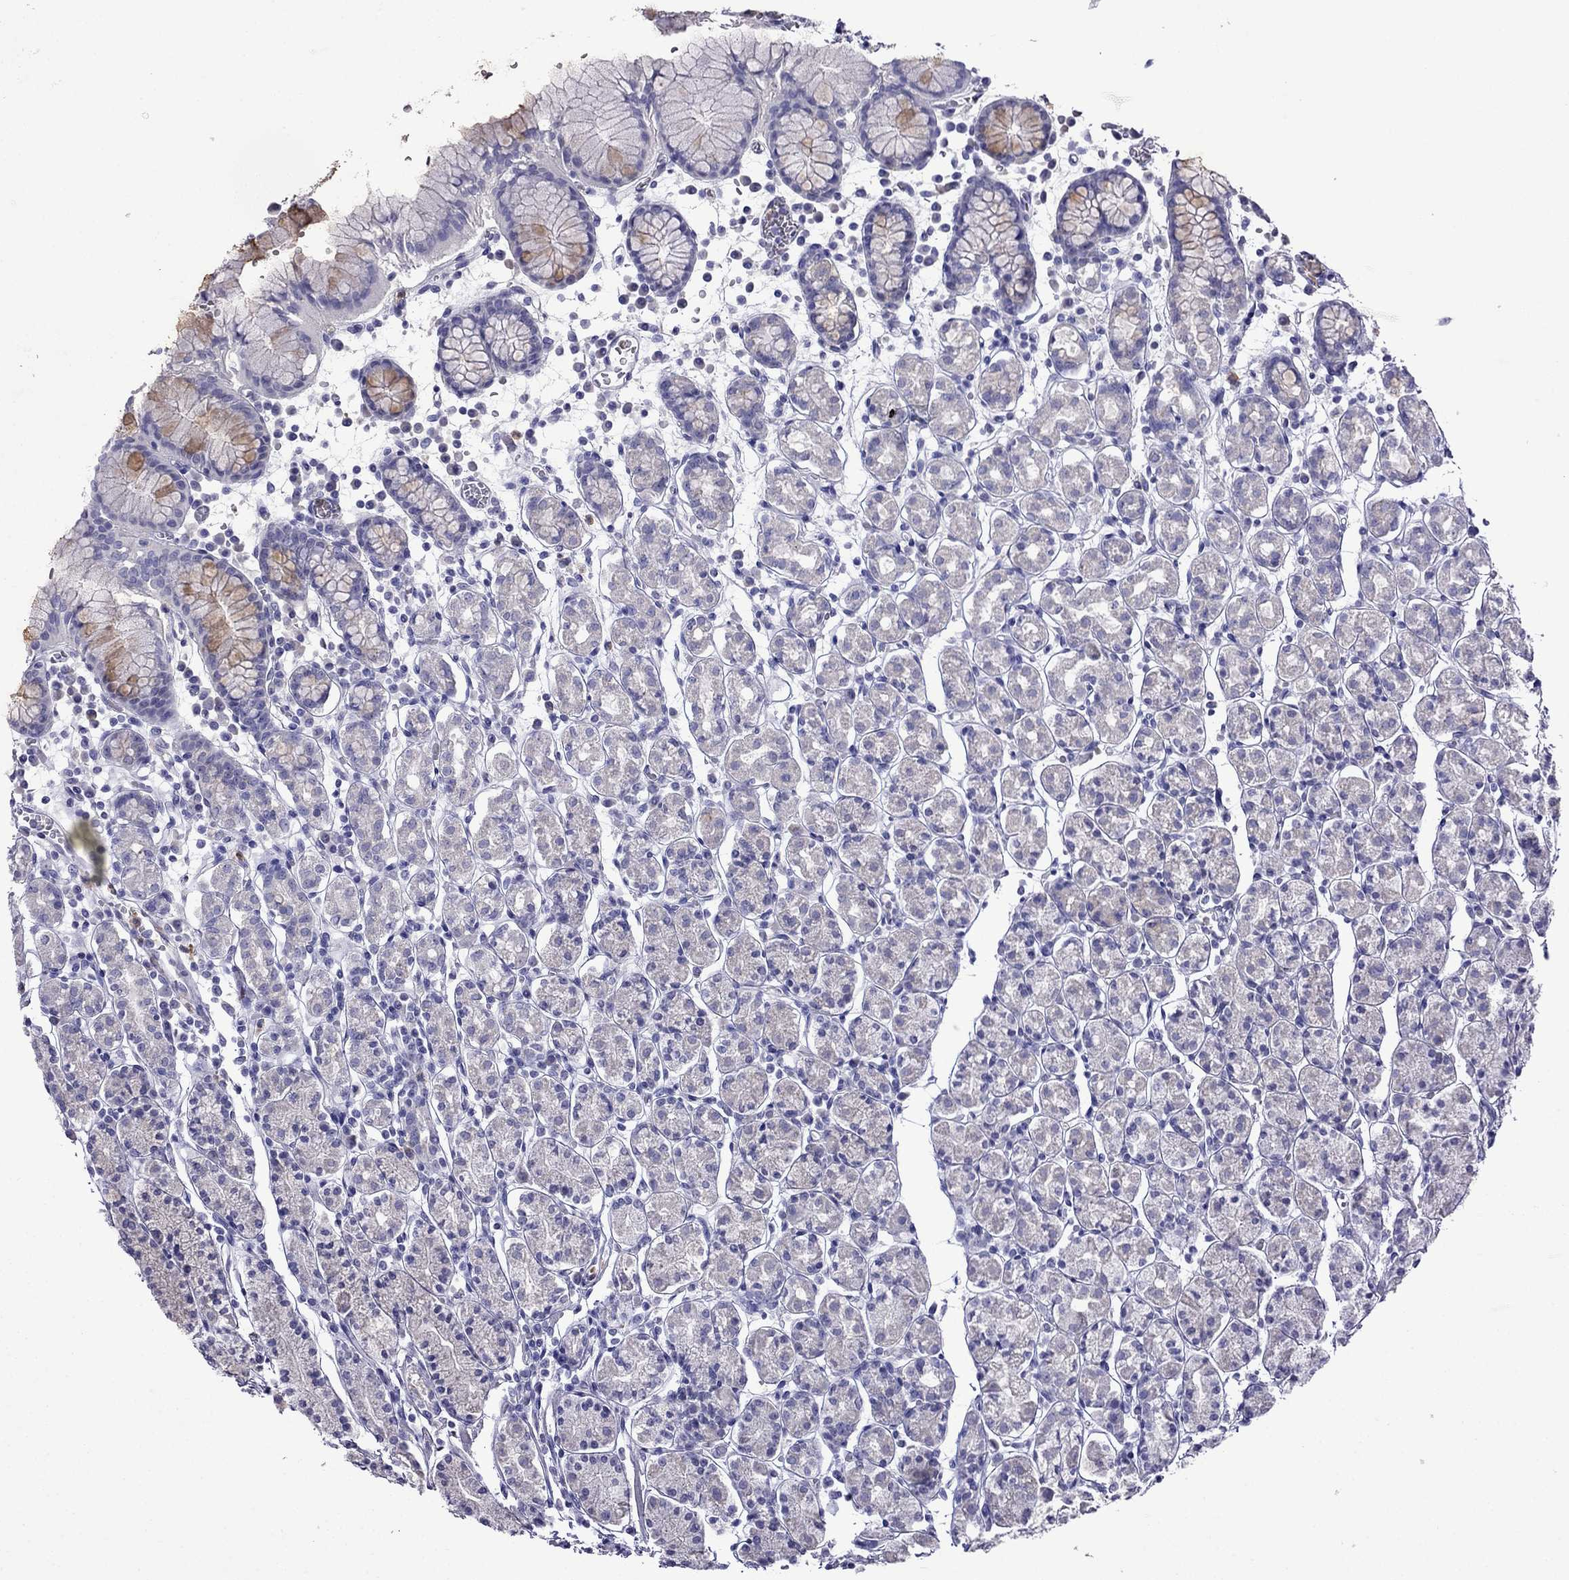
{"staining": {"intensity": "negative", "quantity": "none", "location": "none"}, "tissue": "stomach", "cell_type": "Glandular cells", "image_type": "normal", "snomed": [{"axis": "morphology", "description": "Normal tissue, NOS"}, {"axis": "topography", "description": "Stomach, upper"}, {"axis": "topography", "description": "Stomach"}], "caption": "IHC micrograph of normal stomach: human stomach stained with DAB shows no significant protein positivity in glandular cells.", "gene": "CDHR4", "patient": {"sex": "male", "age": 62}}